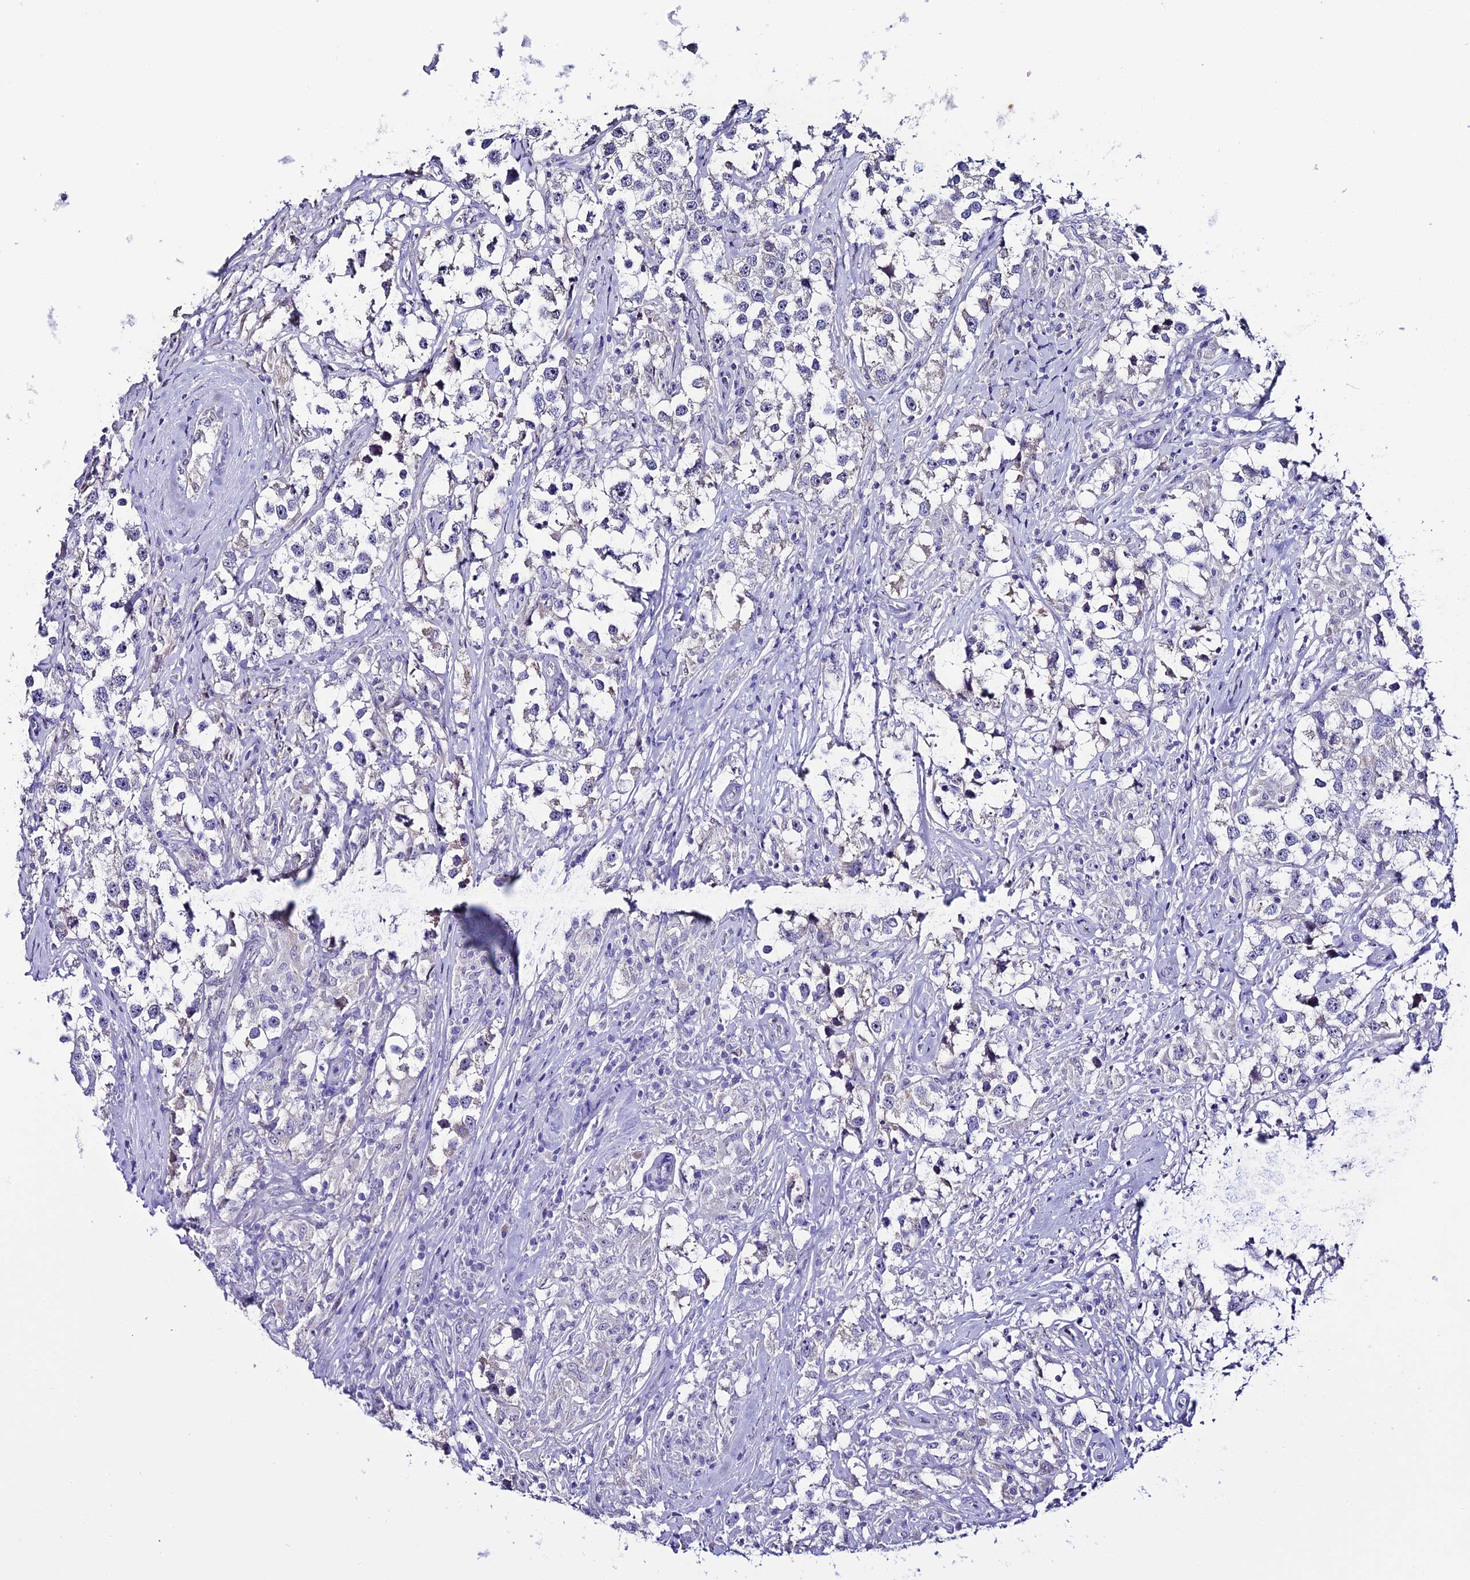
{"staining": {"intensity": "negative", "quantity": "none", "location": "none"}, "tissue": "testis cancer", "cell_type": "Tumor cells", "image_type": "cancer", "snomed": [{"axis": "morphology", "description": "Seminoma, NOS"}, {"axis": "topography", "description": "Testis"}], "caption": "Immunohistochemical staining of human testis cancer (seminoma) demonstrates no significant expression in tumor cells.", "gene": "SLC10A1", "patient": {"sex": "male", "age": 46}}